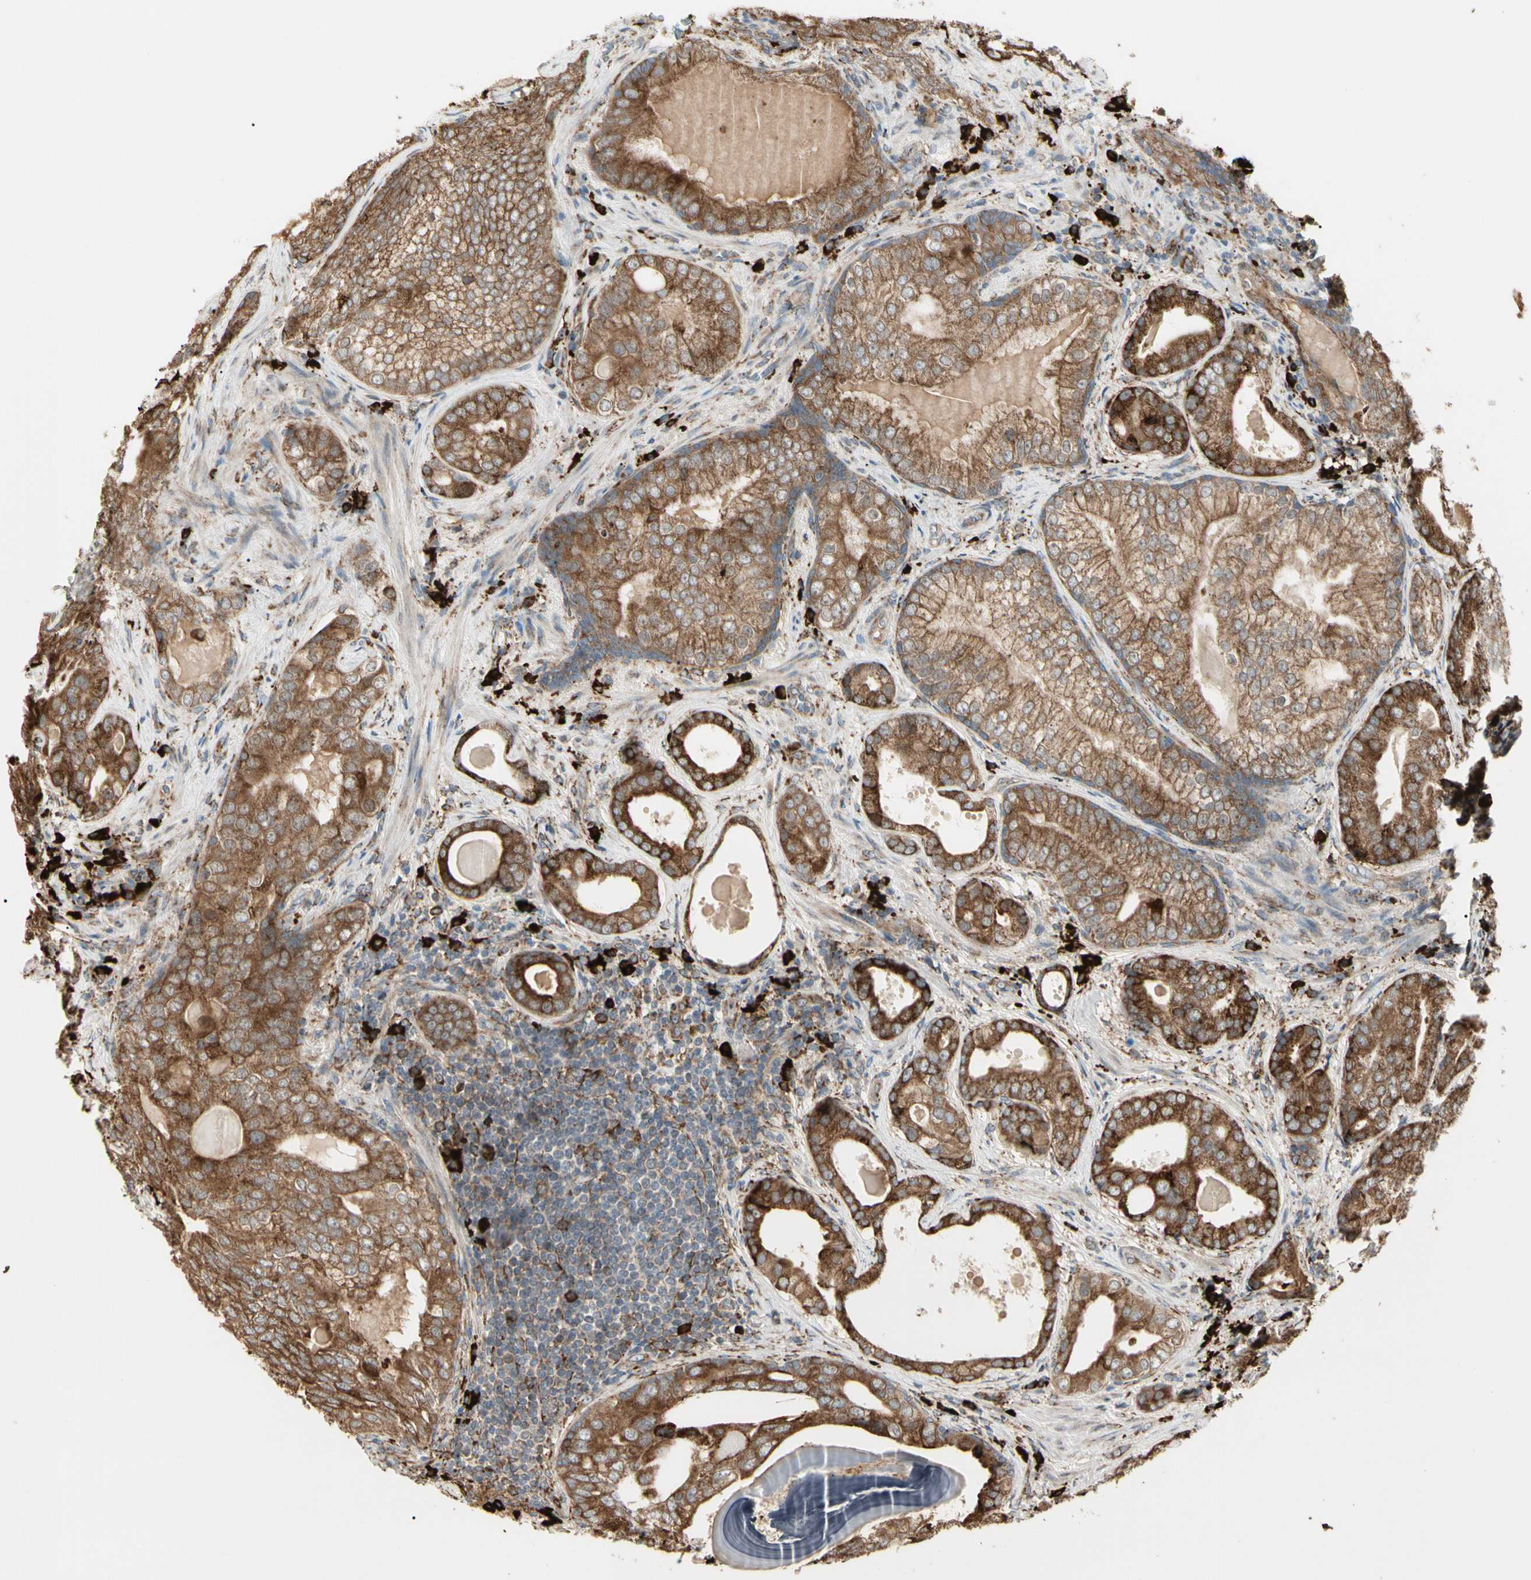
{"staining": {"intensity": "strong", "quantity": ">75%", "location": "cytoplasmic/membranous"}, "tissue": "prostate cancer", "cell_type": "Tumor cells", "image_type": "cancer", "snomed": [{"axis": "morphology", "description": "Adenocarcinoma, High grade"}, {"axis": "topography", "description": "Prostate"}], "caption": "Adenocarcinoma (high-grade) (prostate) stained with DAB immunohistochemistry exhibits high levels of strong cytoplasmic/membranous positivity in approximately >75% of tumor cells.", "gene": "HSP90B1", "patient": {"sex": "male", "age": 66}}